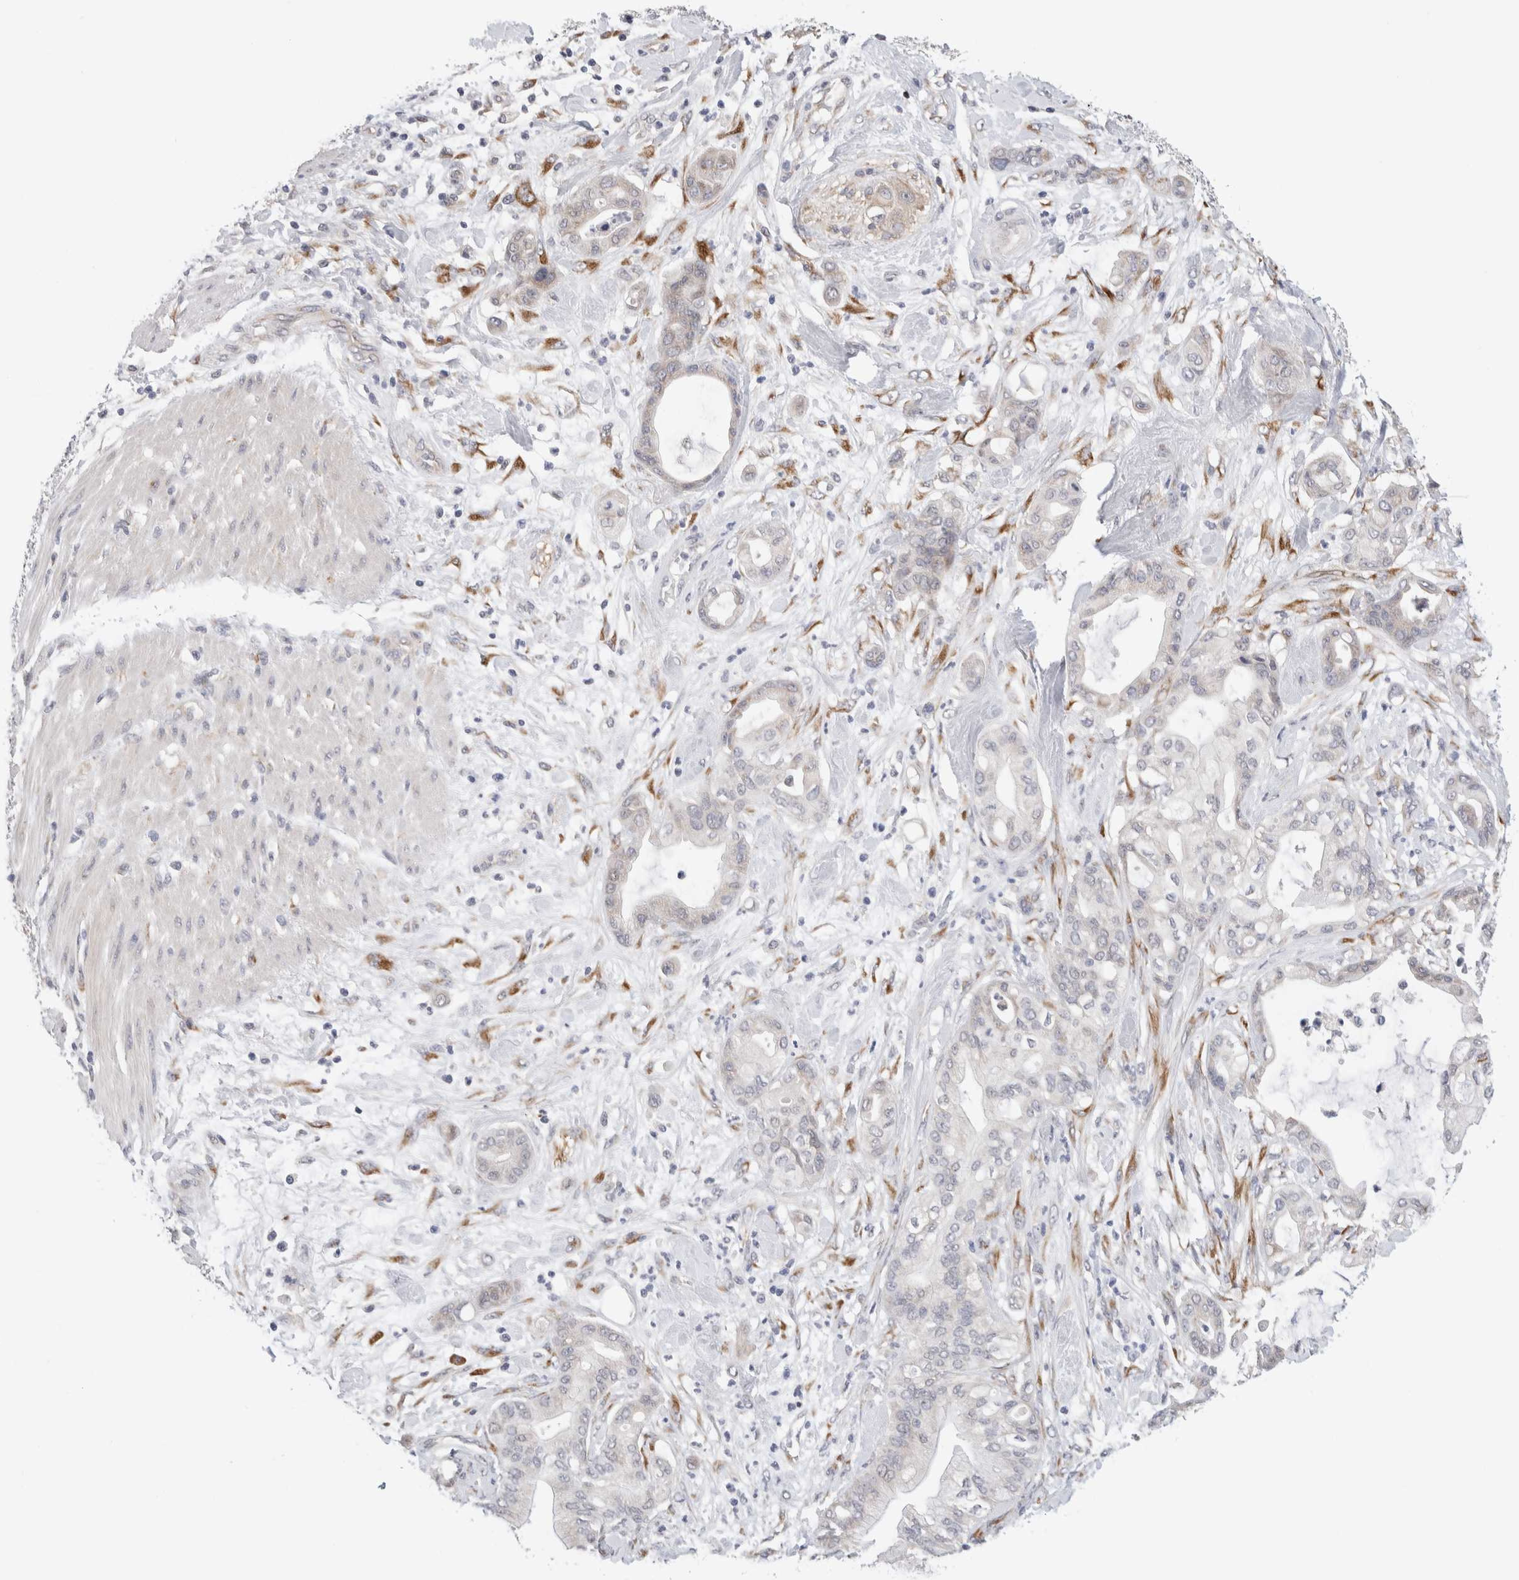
{"staining": {"intensity": "weak", "quantity": "<25%", "location": "cytoplasmic/membranous"}, "tissue": "pancreatic cancer", "cell_type": "Tumor cells", "image_type": "cancer", "snomed": [{"axis": "morphology", "description": "Adenocarcinoma, NOS"}, {"axis": "morphology", "description": "Adenocarcinoma, metastatic, NOS"}, {"axis": "topography", "description": "Lymph node"}, {"axis": "topography", "description": "Pancreas"}, {"axis": "topography", "description": "Duodenum"}], "caption": "Image shows no protein positivity in tumor cells of pancreatic cancer tissue. The staining was performed using DAB to visualize the protein expression in brown, while the nuclei were stained in blue with hematoxylin (Magnification: 20x).", "gene": "HDLBP", "patient": {"sex": "female", "age": 64}}